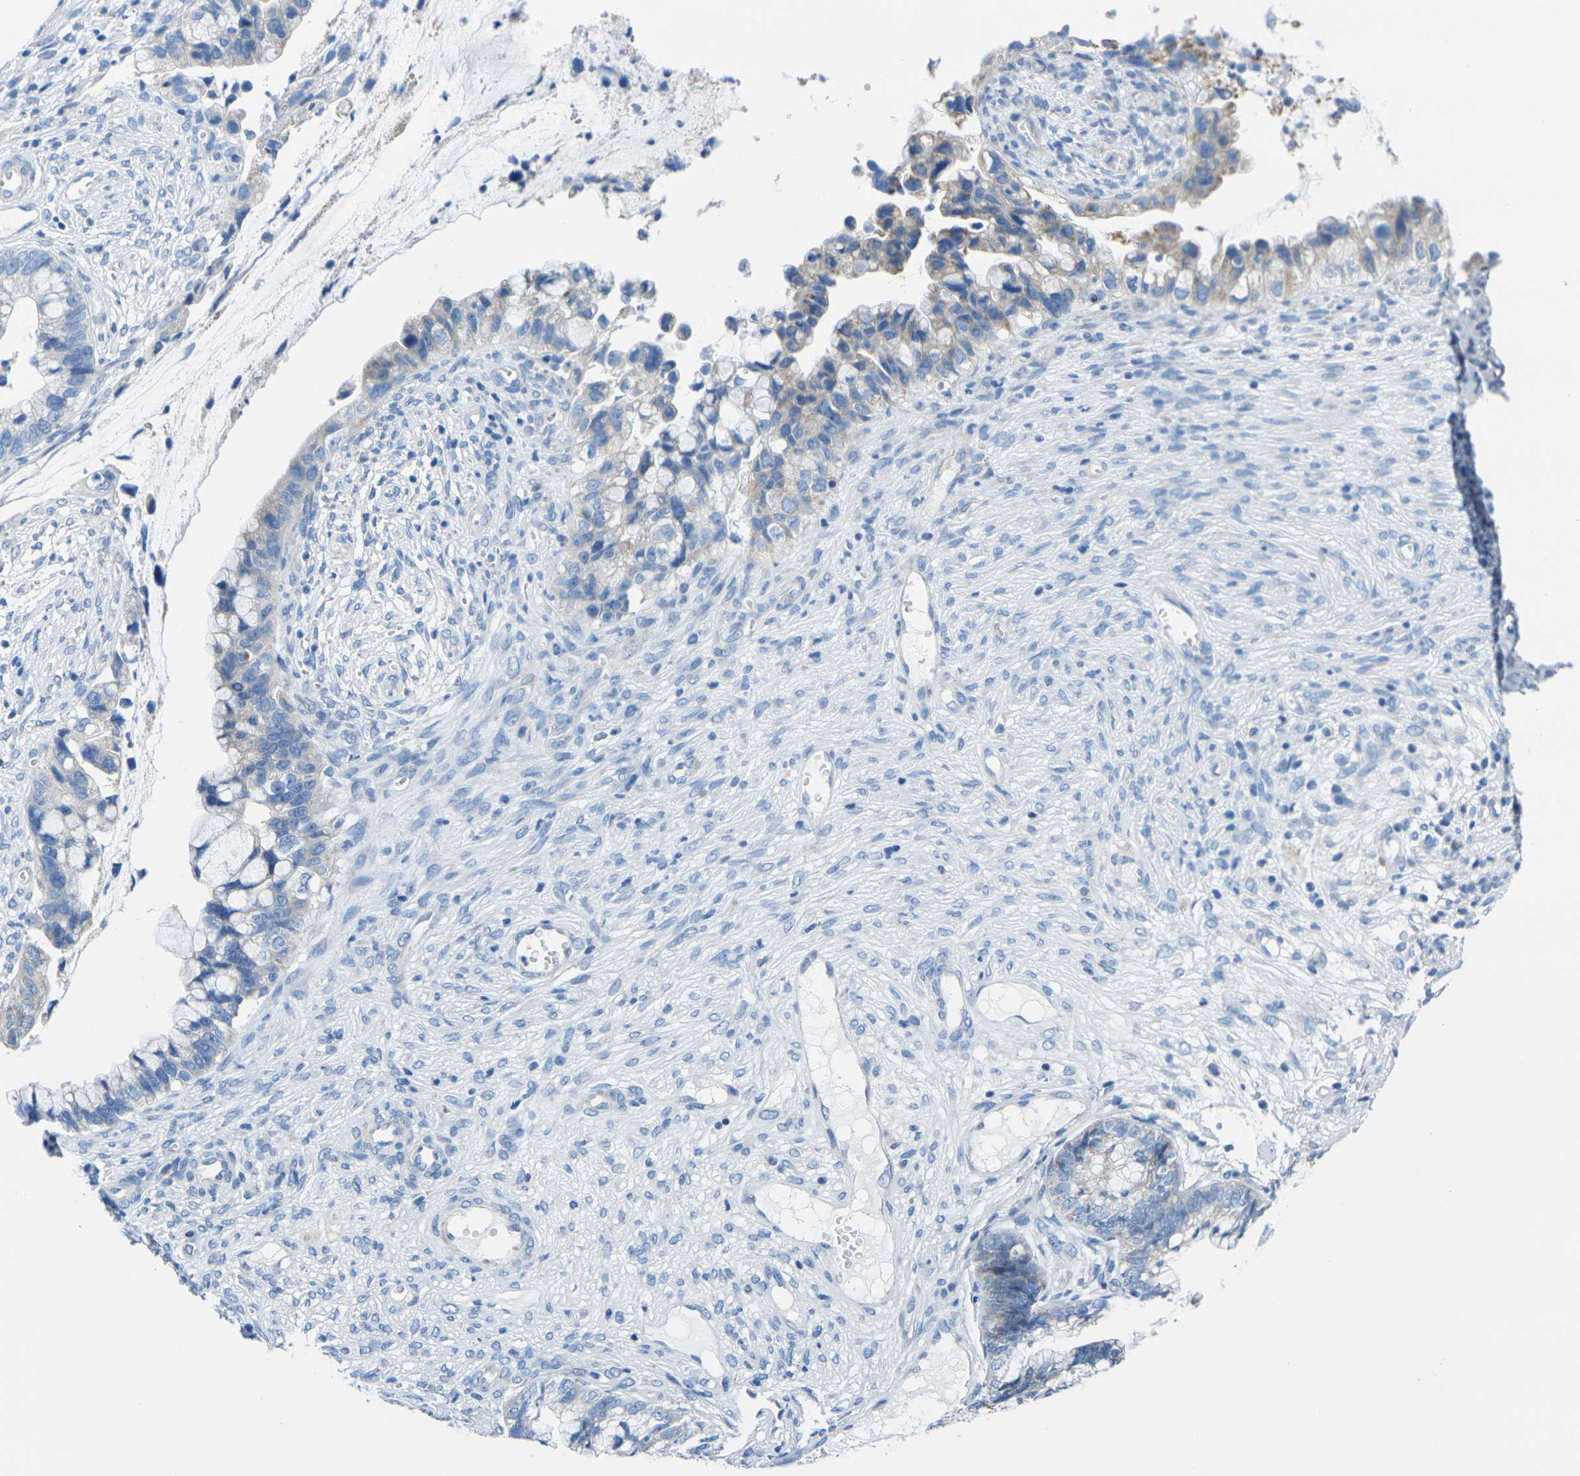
{"staining": {"intensity": "negative", "quantity": "none", "location": "none"}, "tissue": "cervical cancer", "cell_type": "Tumor cells", "image_type": "cancer", "snomed": [{"axis": "morphology", "description": "Adenocarcinoma, NOS"}, {"axis": "topography", "description": "Cervix"}], "caption": "This is a histopathology image of IHC staining of cervical cancer (adenocarcinoma), which shows no staining in tumor cells.", "gene": "TMEM204", "patient": {"sex": "female", "age": 44}}